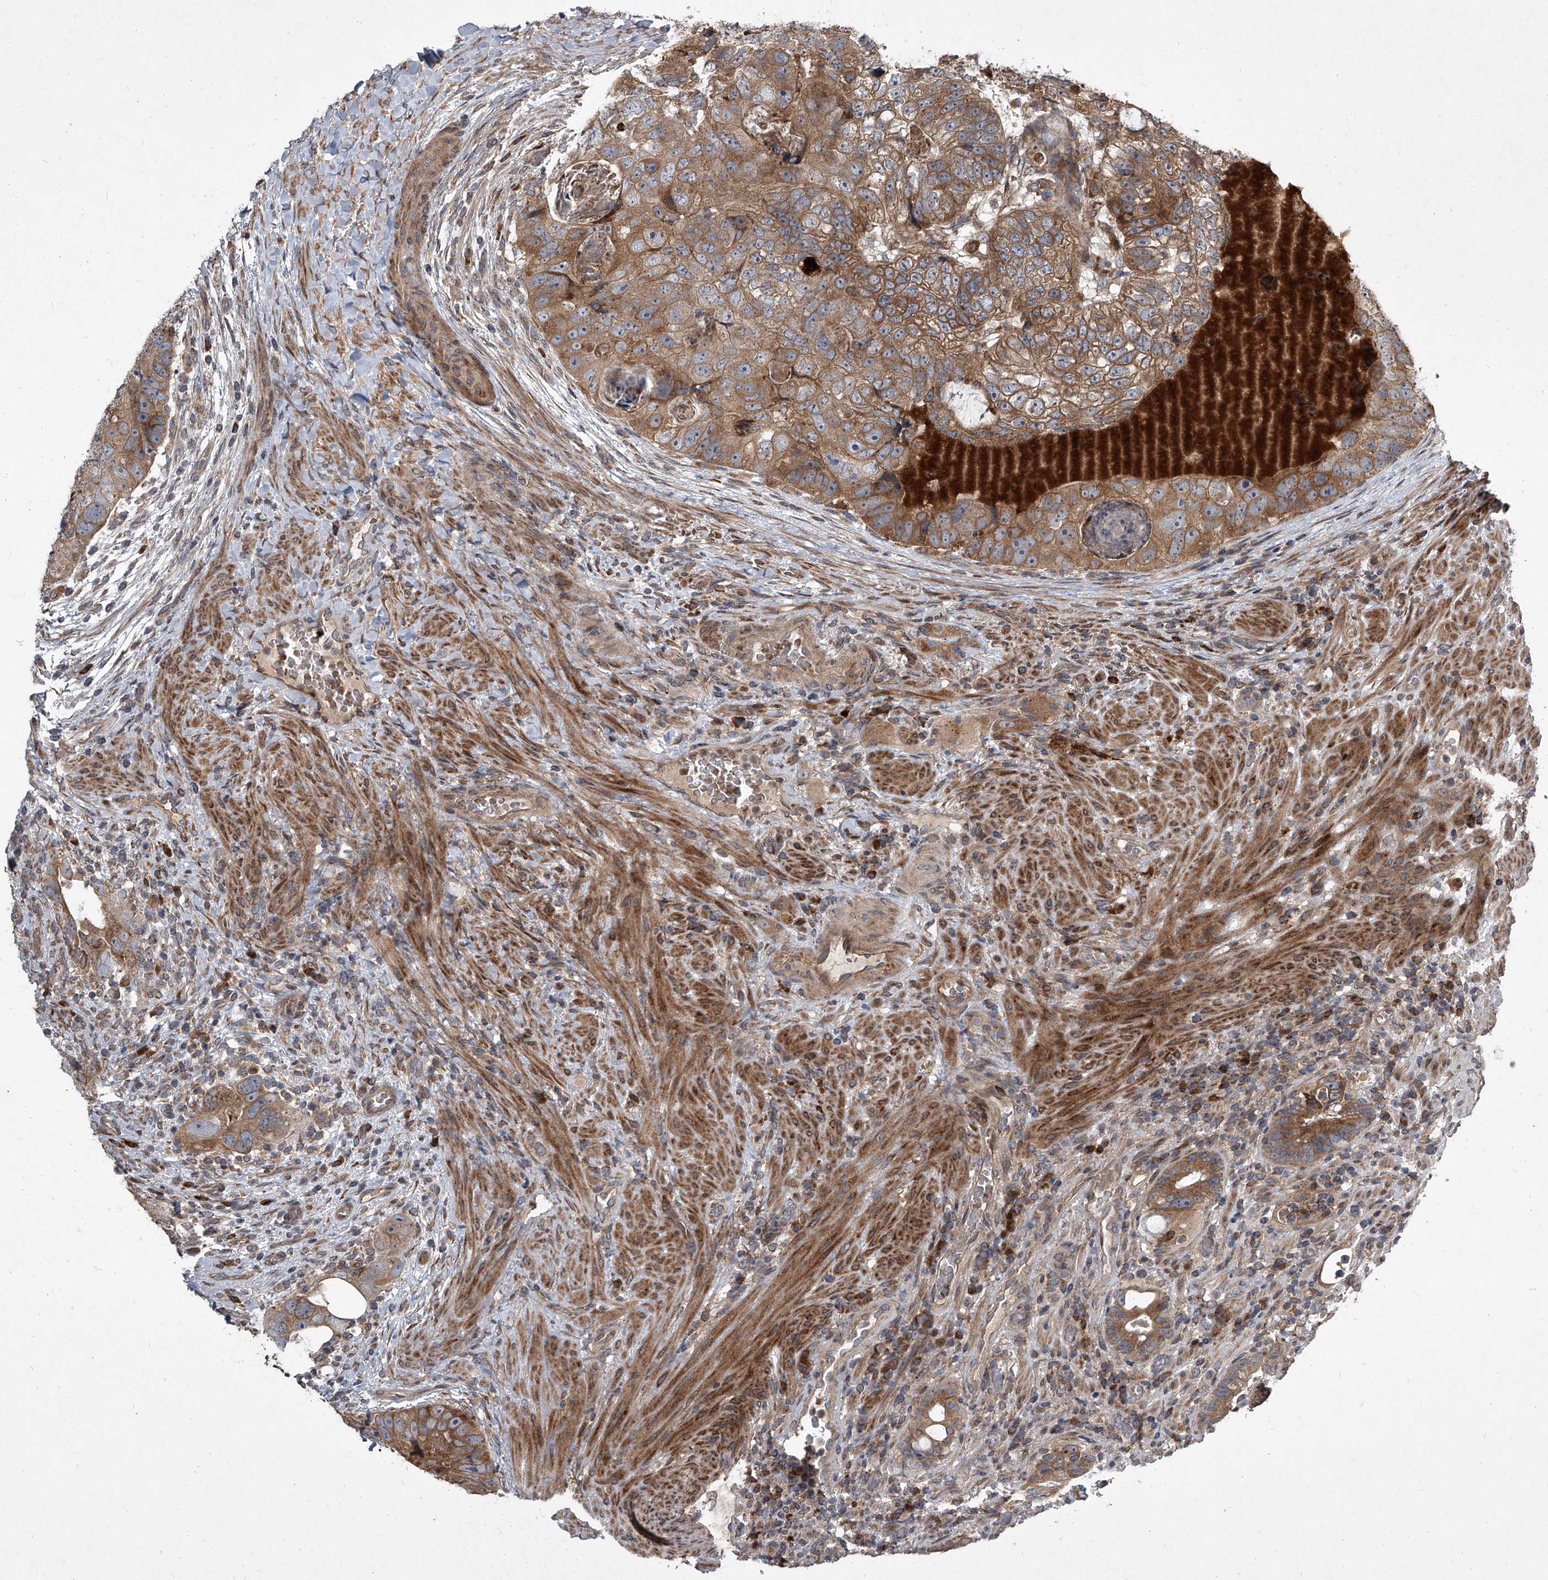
{"staining": {"intensity": "moderate", "quantity": ">75%", "location": "cytoplasmic/membranous"}, "tissue": "colorectal cancer", "cell_type": "Tumor cells", "image_type": "cancer", "snomed": [{"axis": "morphology", "description": "Adenocarcinoma, NOS"}, {"axis": "topography", "description": "Rectum"}], "caption": "Immunohistochemical staining of human colorectal cancer (adenocarcinoma) shows medium levels of moderate cytoplasmic/membranous protein positivity in about >75% of tumor cells.", "gene": "EVA1C", "patient": {"sex": "male", "age": 59}}